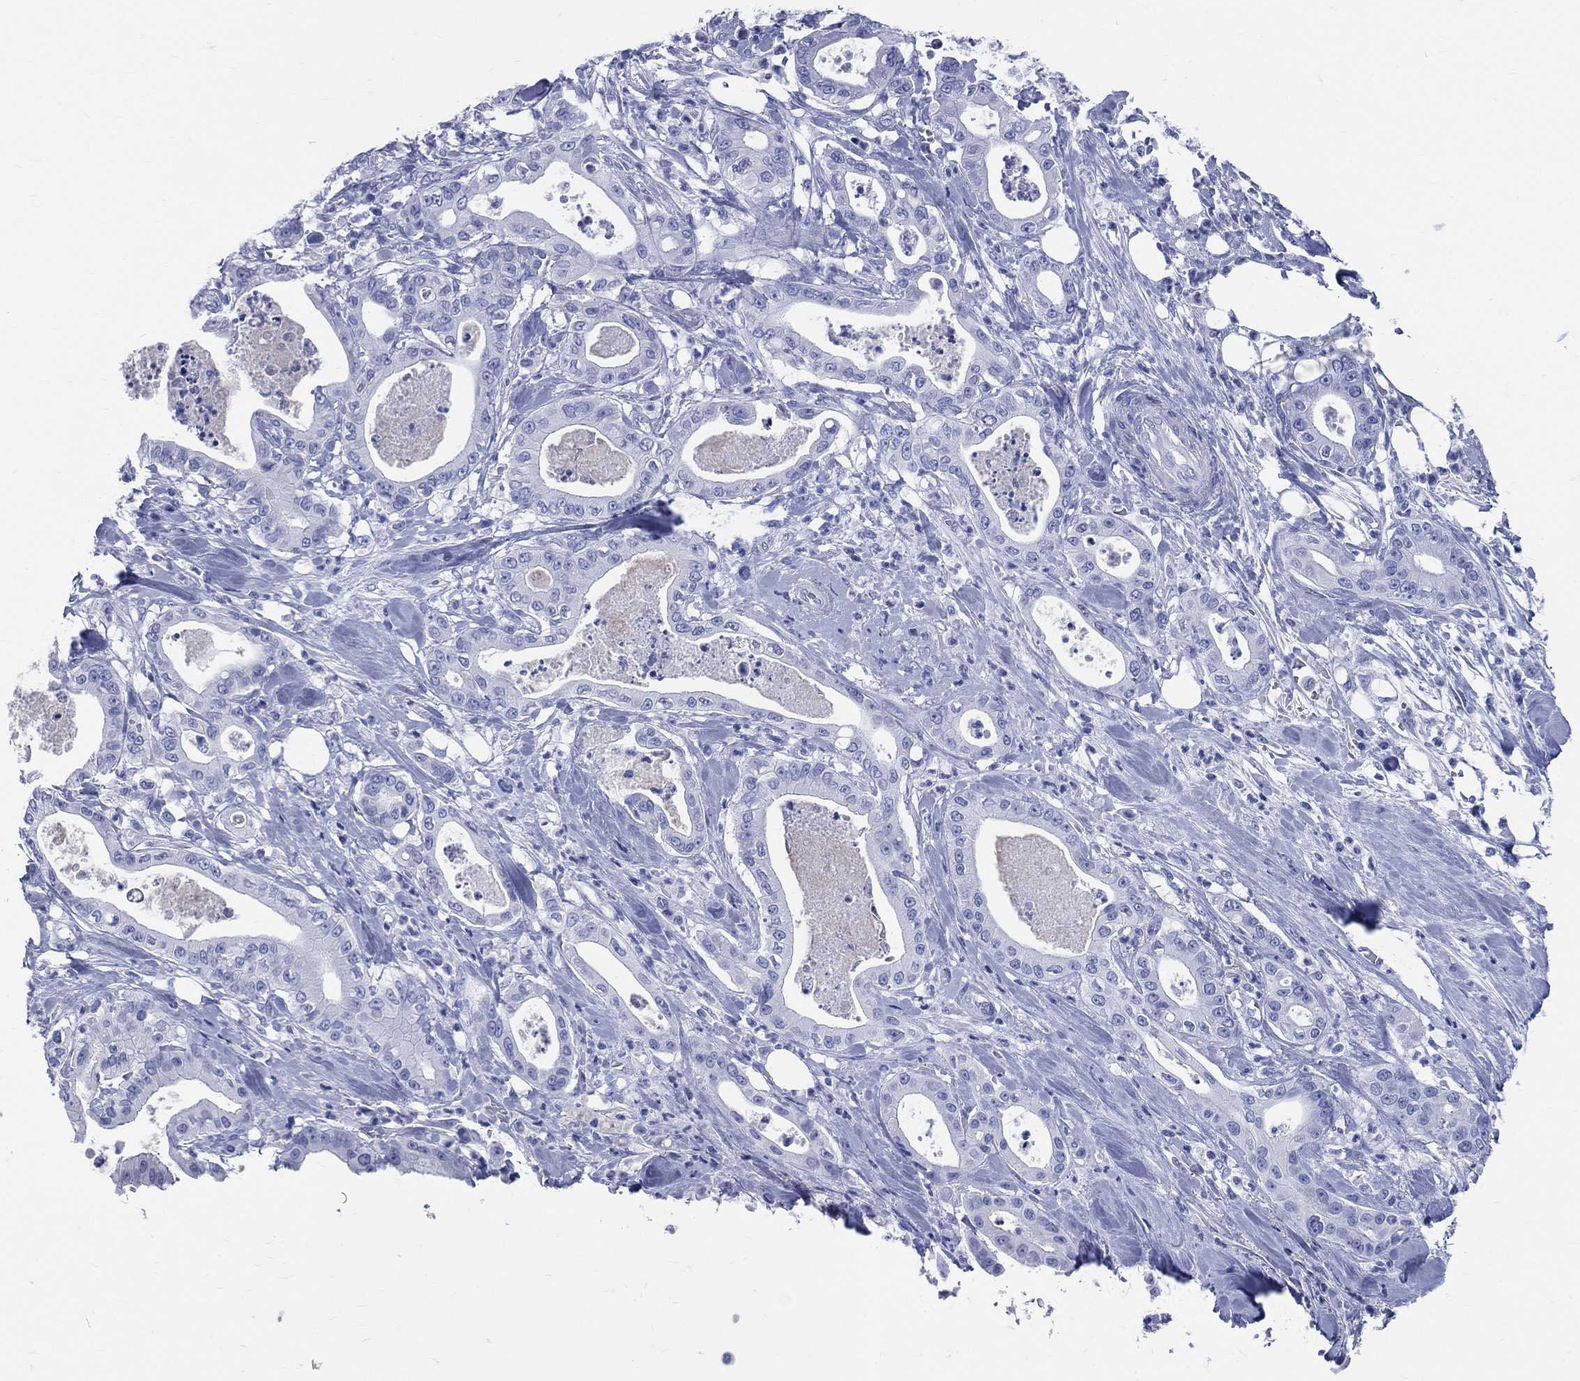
{"staining": {"intensity": "negative", "quantity": "none", "location": "none"}, "tissue": "pancreatic cancer", "cell_type": "Tumor cells", "image_type": "cancer", "snomed": [{"axis": "morphology", "description": "Adenocarcinoma, NOS"}, {"axis": "topography", "description": "Pancreas"}], "caption": "The micrograph displays no staining of tumor cells in pancreatic adenocarcinoma.", "gene": "SYP", "patient": {"sex": "male", "age": 71}}